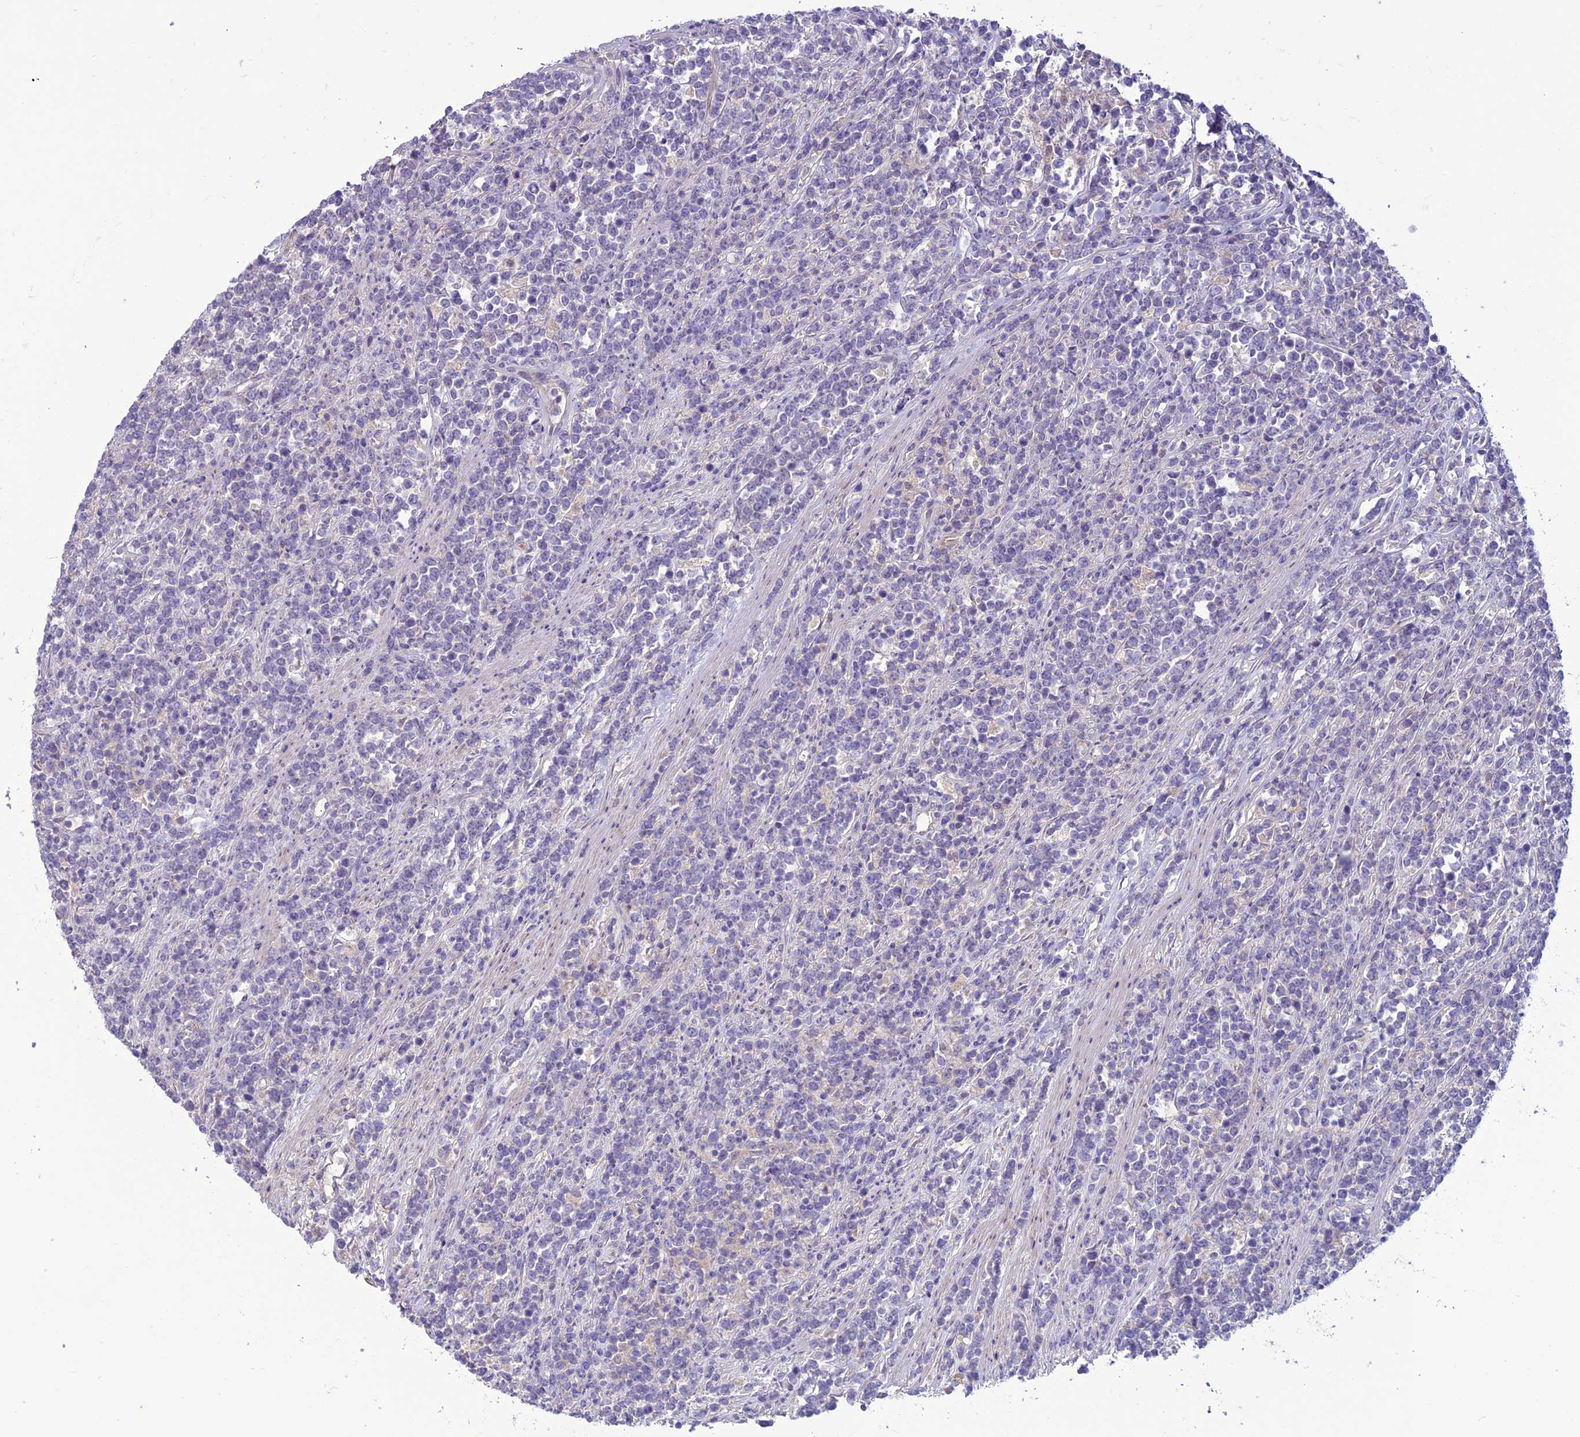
{"staining": {"intensity": "negative", "quantity": "none", "location": "none"}, "tissue": "lymphoma", "cell_type": "Tumor cells", "image_type": "cancer", "snomed": [{"axis": "morphology", "description": "Malignant lymphoma, non-Hodgkin's type, High grade"}, {"axis": "topography", "description": "Small intestine"}], "caption": "The immunohistochemistry micrograph has no significant expression in tumor cells of lymphoma tissue. (DAB IHC with hematoxylin counter stain).", "gene": "C2orf76", "patient": {"sex": "male", "age": 8}}